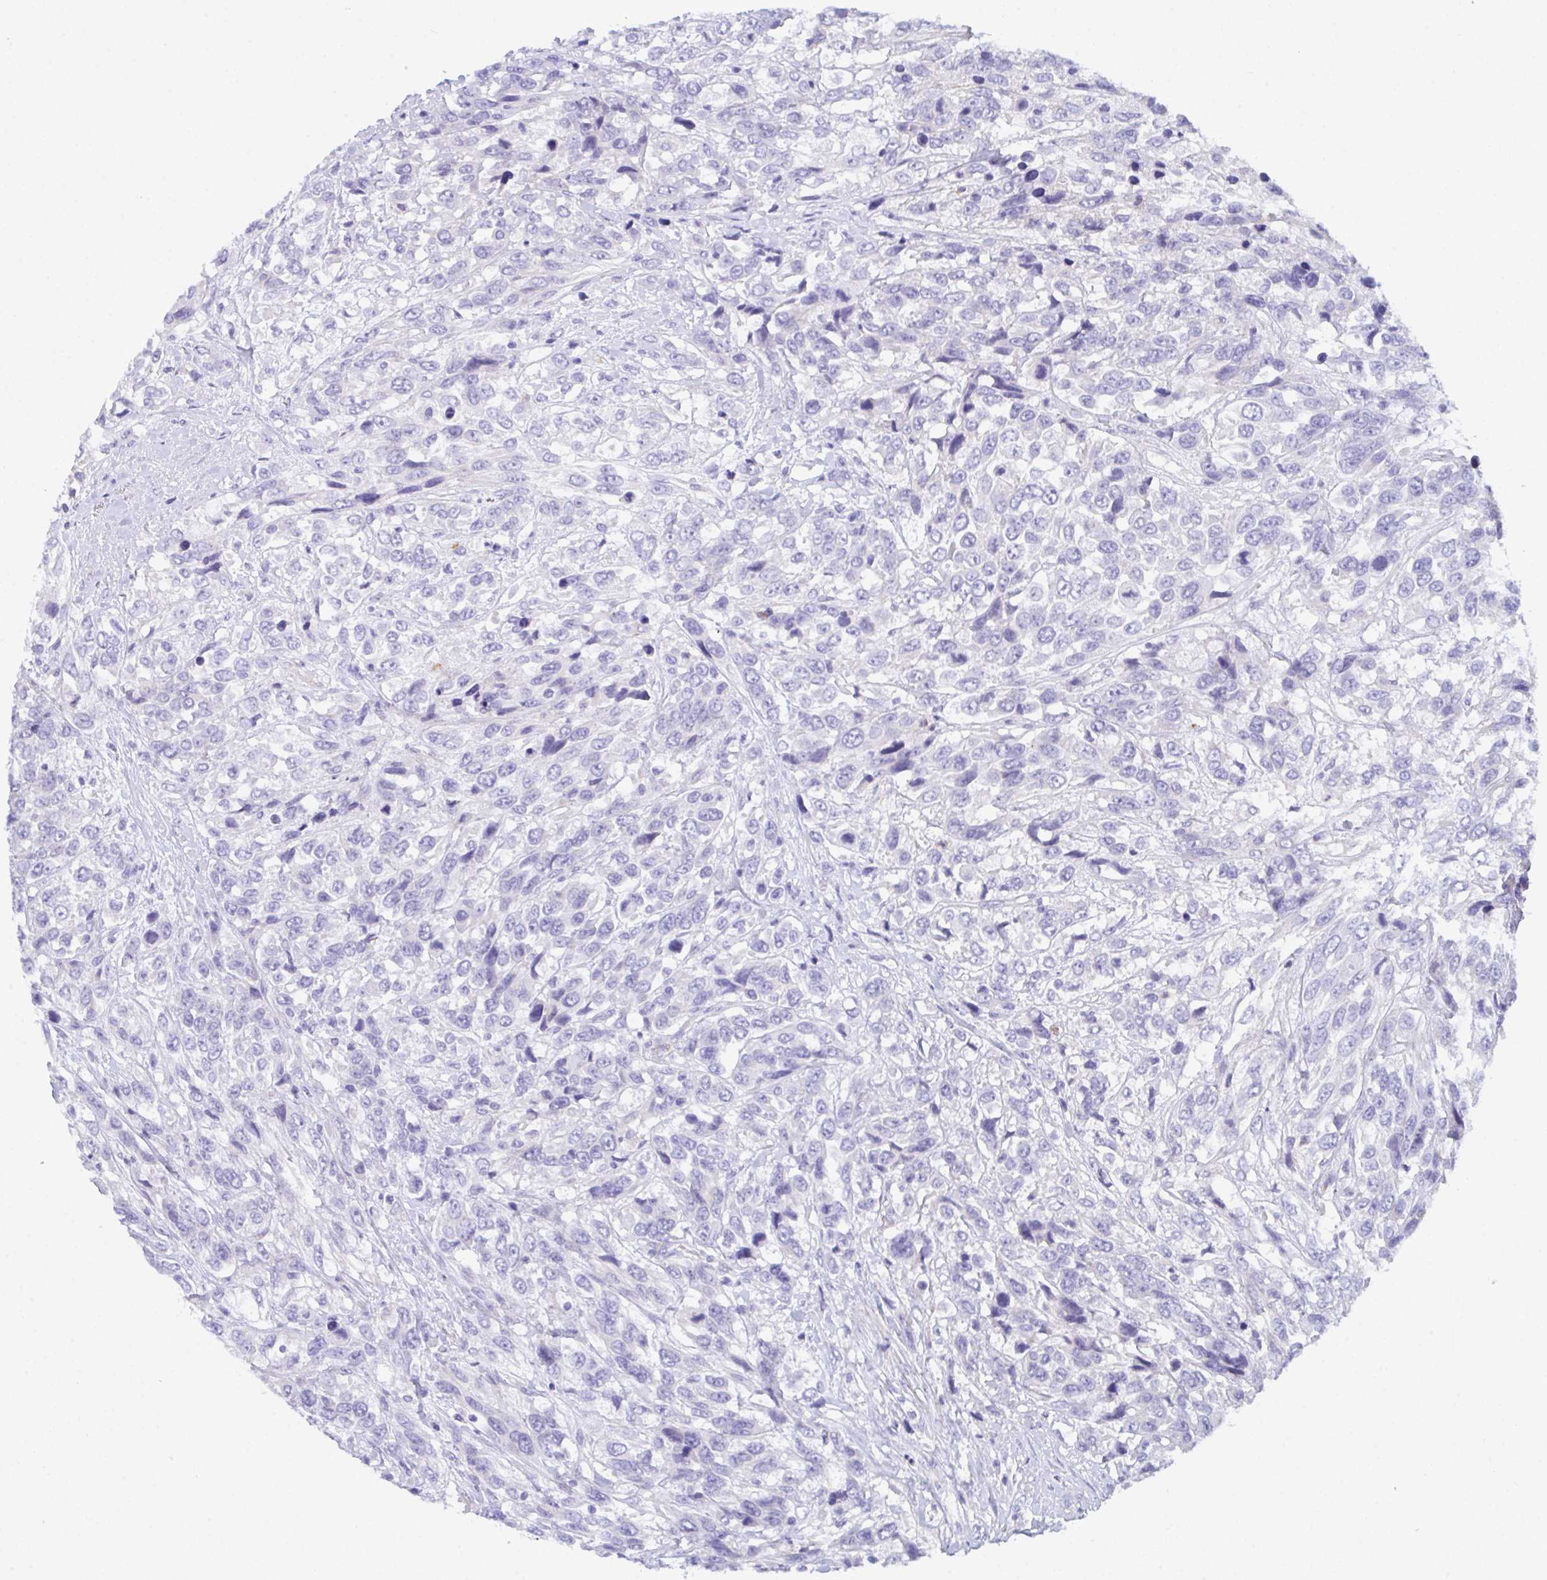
{"staining": {"intensity": "negative", "quantity": "none", "location": "none"}, "tissue": "urothelial cancer", "cell_type": "Tumor cells", "image_type": "cancer", "snomed": [{"axis": "morphology", "description": "Urothelial carcinoma, High grade"}, {"axis": "topography", "description": "Urinary bladder"}], "caption": "IHC photomicrograph of urothelial cancer stained for a protein (brown), which displays no positivity in tumor cells. (DAB immunohistochemistry with hematoxylin counter stain).", "gene": "CEP170B", "patient": {"sex": "female", "age": 70}}